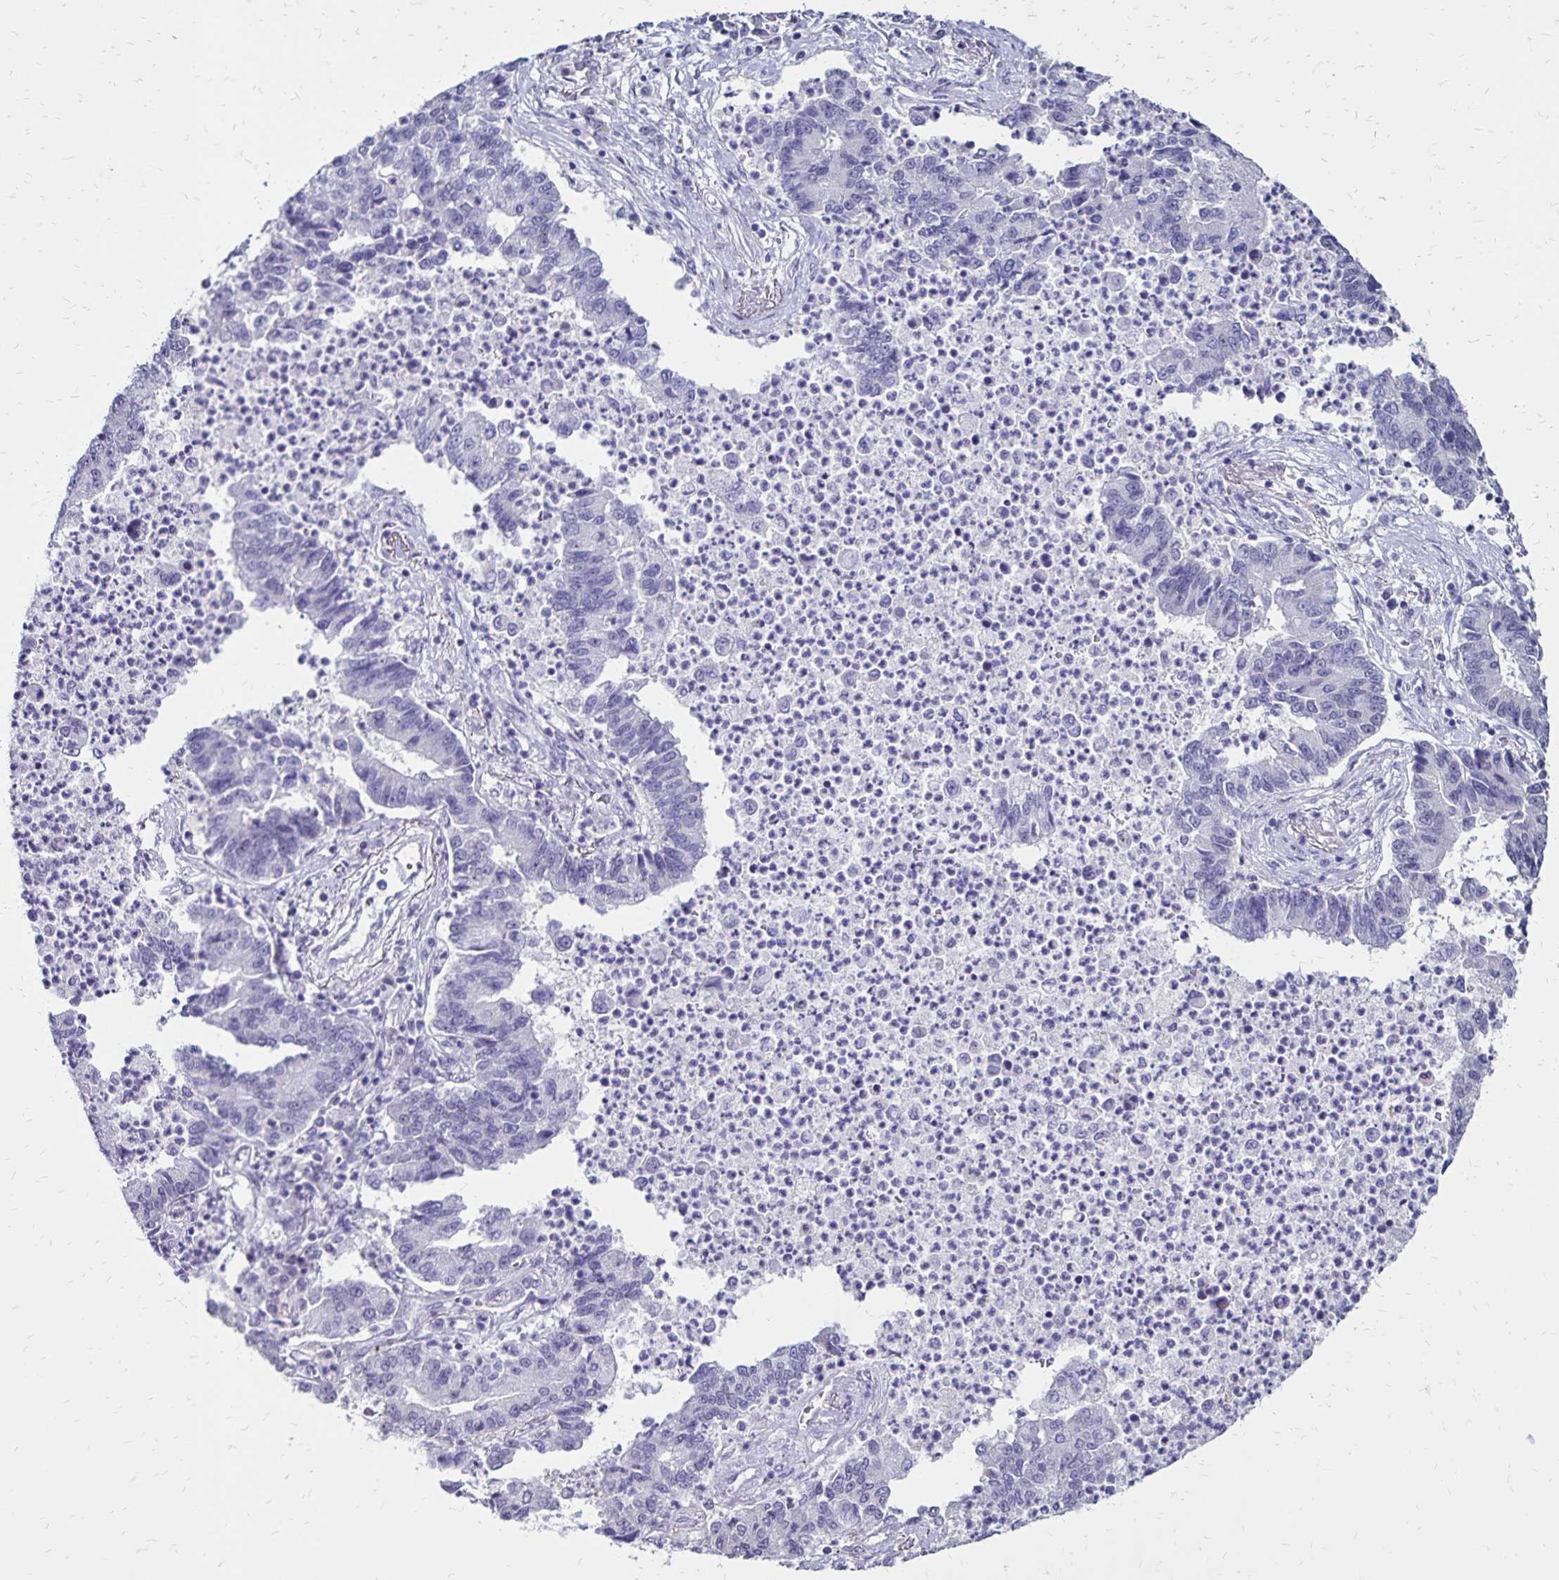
{"staining": {"intensity": "negative", "quantity": "none", "location": "none"}, "tissue": "lung cancer", "cell_type": "Tumor cells", "image_type": "cancer", "snomed": [{"axis": "morphology", "description": "Adenocarcinoma, NOS"}, {"axis": "topography", "description": "Lung"}], "caption": "Image shows no significant protein expression in tumor cells of lung cancer.", "gene": "SH3GL3", "patient": {"sex": "female", "age": 57}}